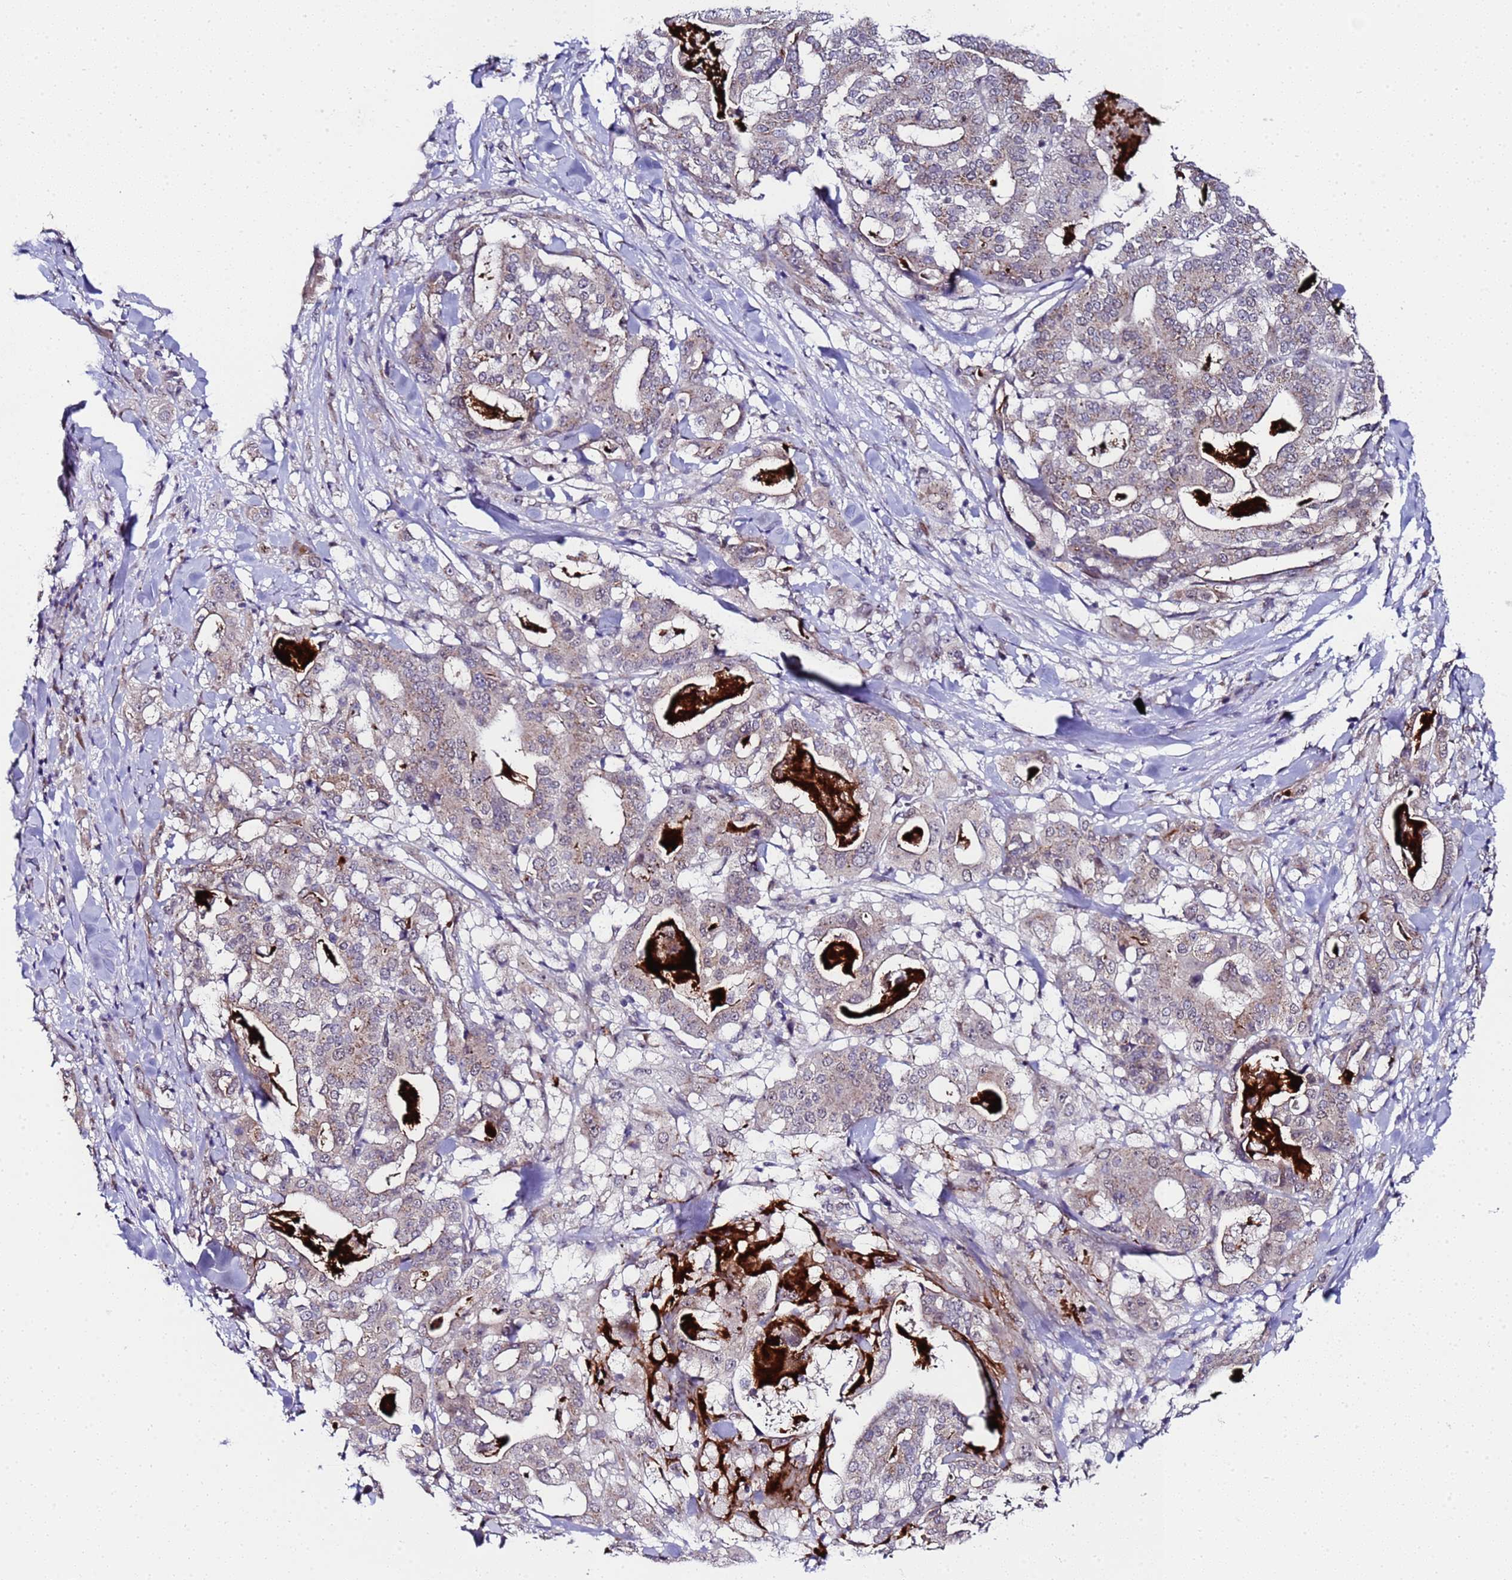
{"staining": {"intensity": "weak", "quantity": ">75%", "location": "cytoplasmic/membranous"}, "tissue": "stomach cancer", "cell_type": "Tumor cells", "image_type": "cancer", "snomed": [{"axis": "morphology", "description": "Adenocarcinoma, NOS"}, {"axis": "topography", "description": "Stomach"}], "caption": "Immunohistochemistry of stomach cancer (adenocarcinoma) shows low levels of weak cytoplasmic/membranous staining in approximately >75% of tumor cells. The staining was performed using DAB (3,3'-diaminobenzidine) to visualize the protein expression in brown, while the nuclei were stained in blue with hematoxylin (Magnification: 20x).", "gene": "C19orf47", "patient": {"sex": "male", "age": 48}}